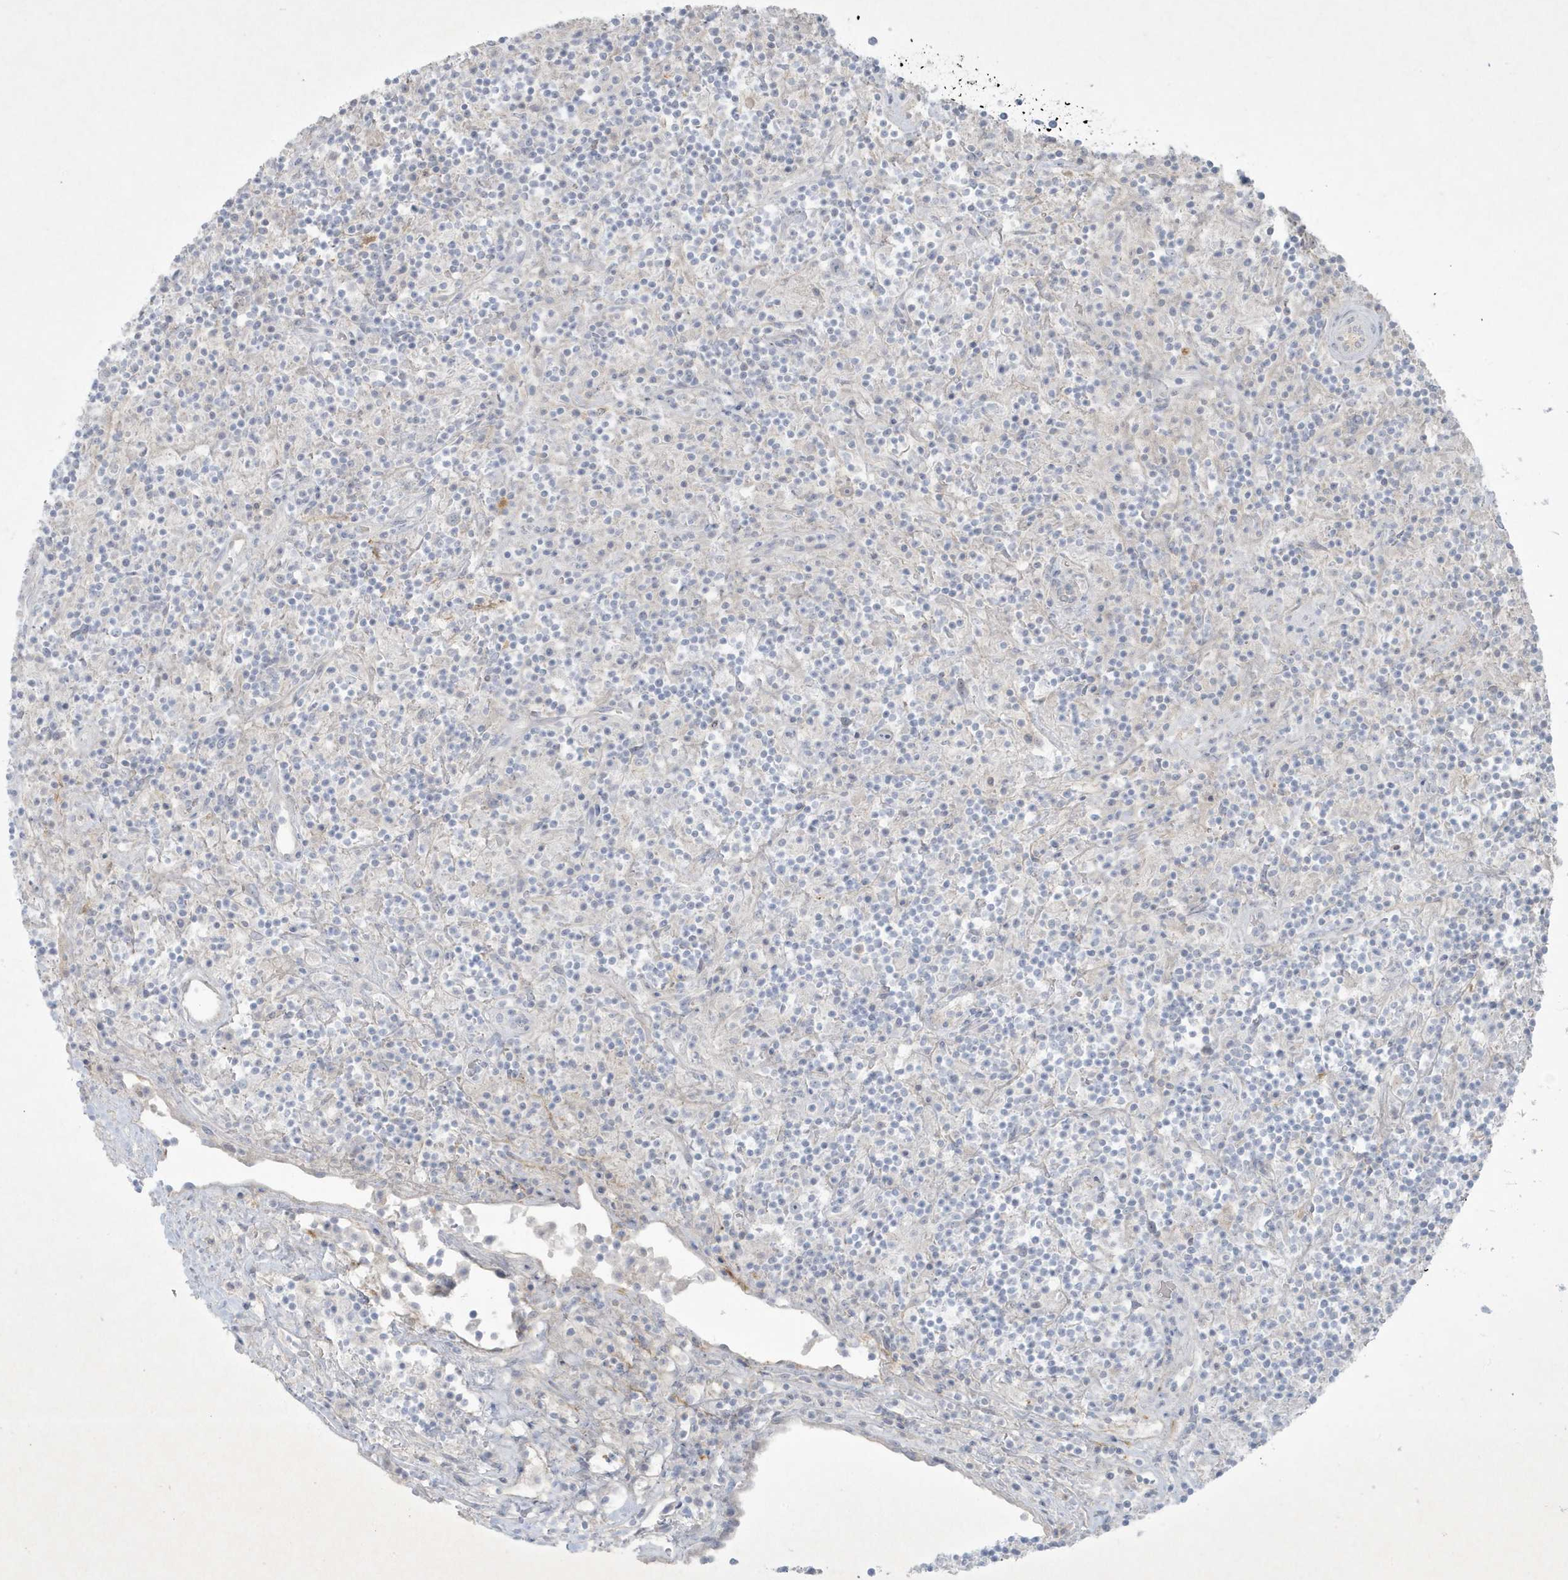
{"staining": {"intensity": "negative", "quantity": "none", "location": "none"}, "tissue": "lymphoma", "cell_type": "Tumor cells", "image_type": "cancer", "snomed": [{"axis": "morphology", "description": "Hodgkin's disease, NOS"}, {"axis": "topography", "description": "Lymph node"}], "caption": "The immunohistochemistry micrograph has no significant positivity in tumor cells of lymphoma tissue.", "gene": "CCDC24", "patient": {"sex": "male", "age": 70}}